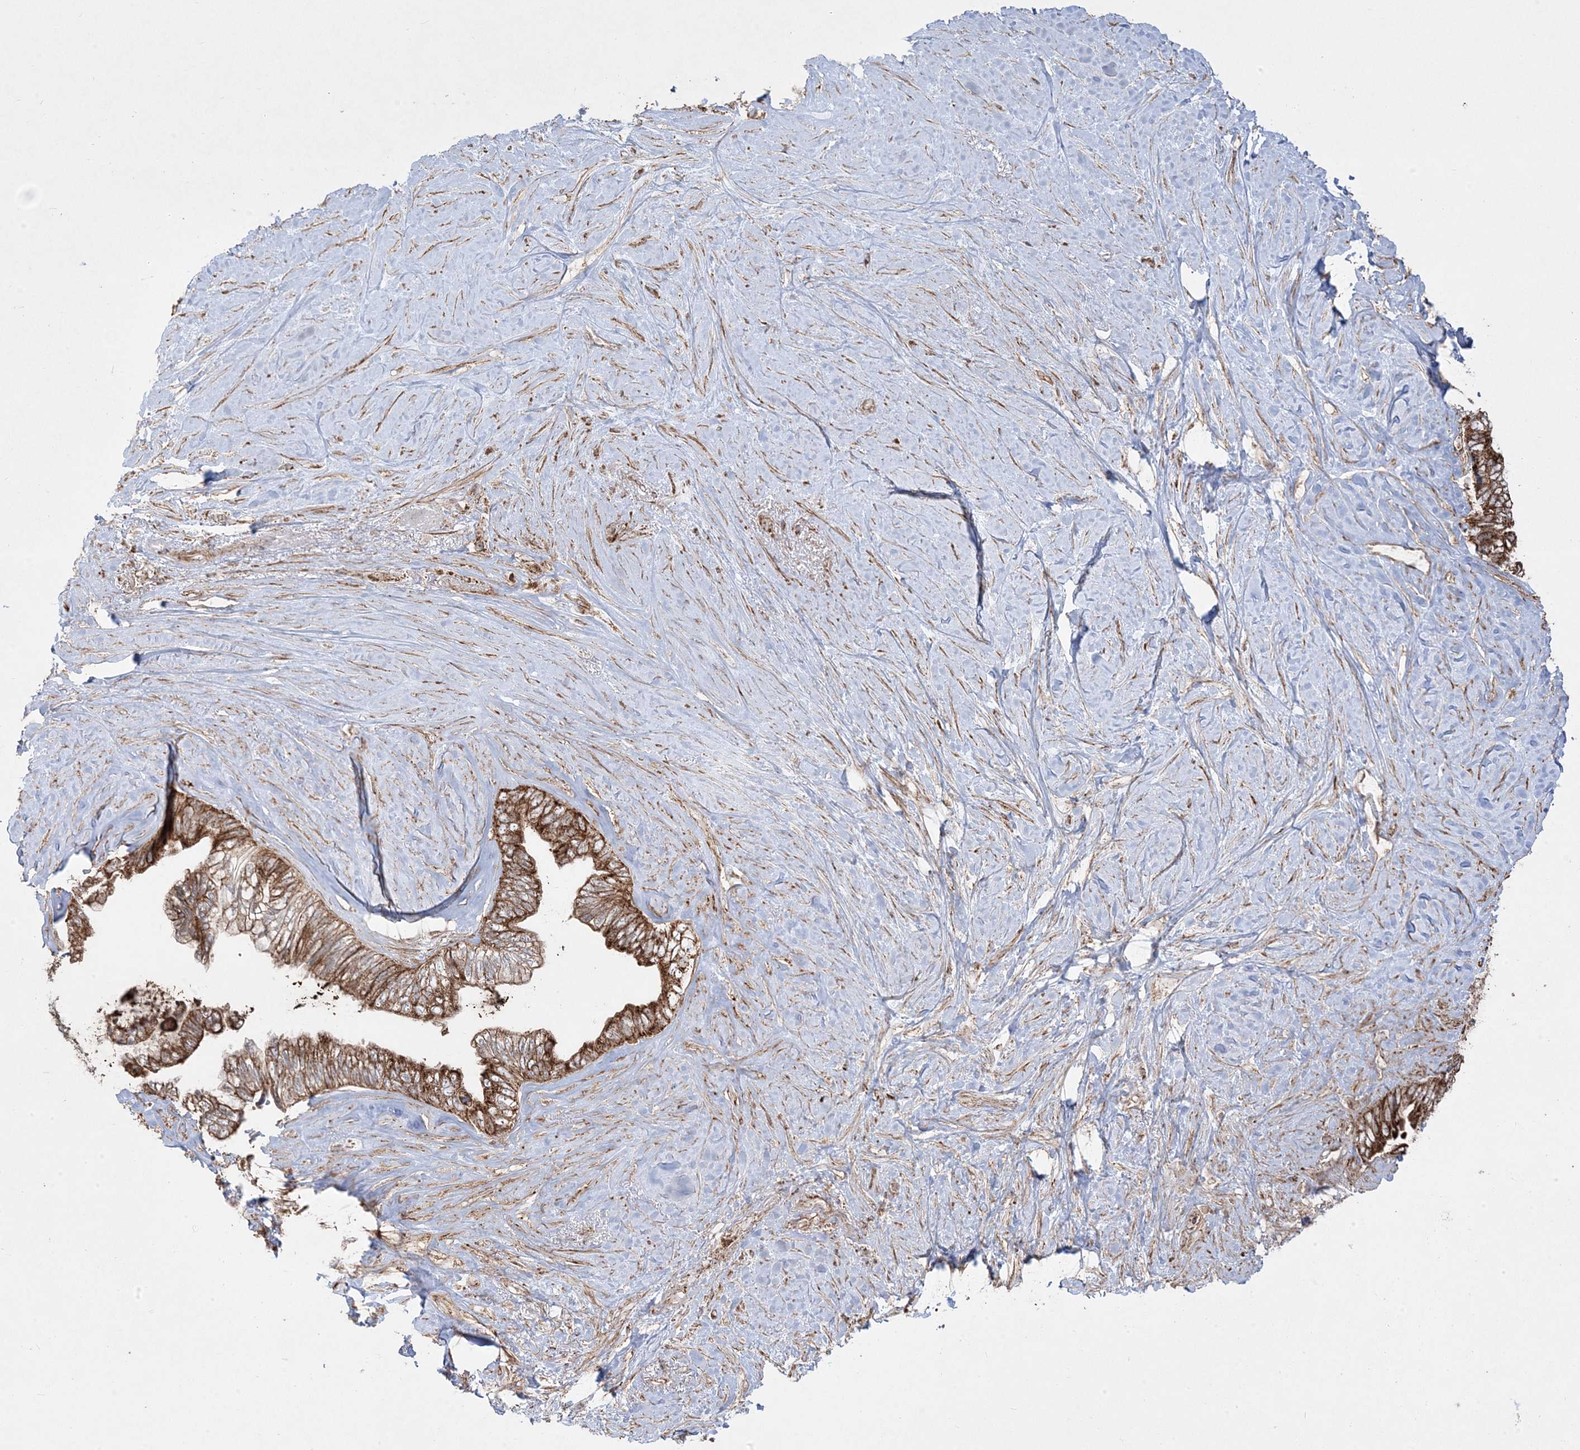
{"staining": {"intensity": "strong", "quantity": ">75%", "location": "cytoplasmic/membranous"}, "tissue": "pancreatic cancer", "cell_type": "Tumor cells", "image_type": "cancer", "snomed": [{"axis": "morphology", "description": "Adenocarcinoma, NOS"}, {"axis": "topography", "description": "Pancreas"}], "caption": "Immunohistochemical staining of human pancreatic adenocarcinoma shows high levels of strong cytoplasmic/membranous staining in approximately >75% of tumor cells. (Stains: DAB in brown, nuclei in blue, Microscopy: brightfield microscopy at high magnification).", "gene": "CLUAP1", "patient": {"sex": "female", "age": 72}}